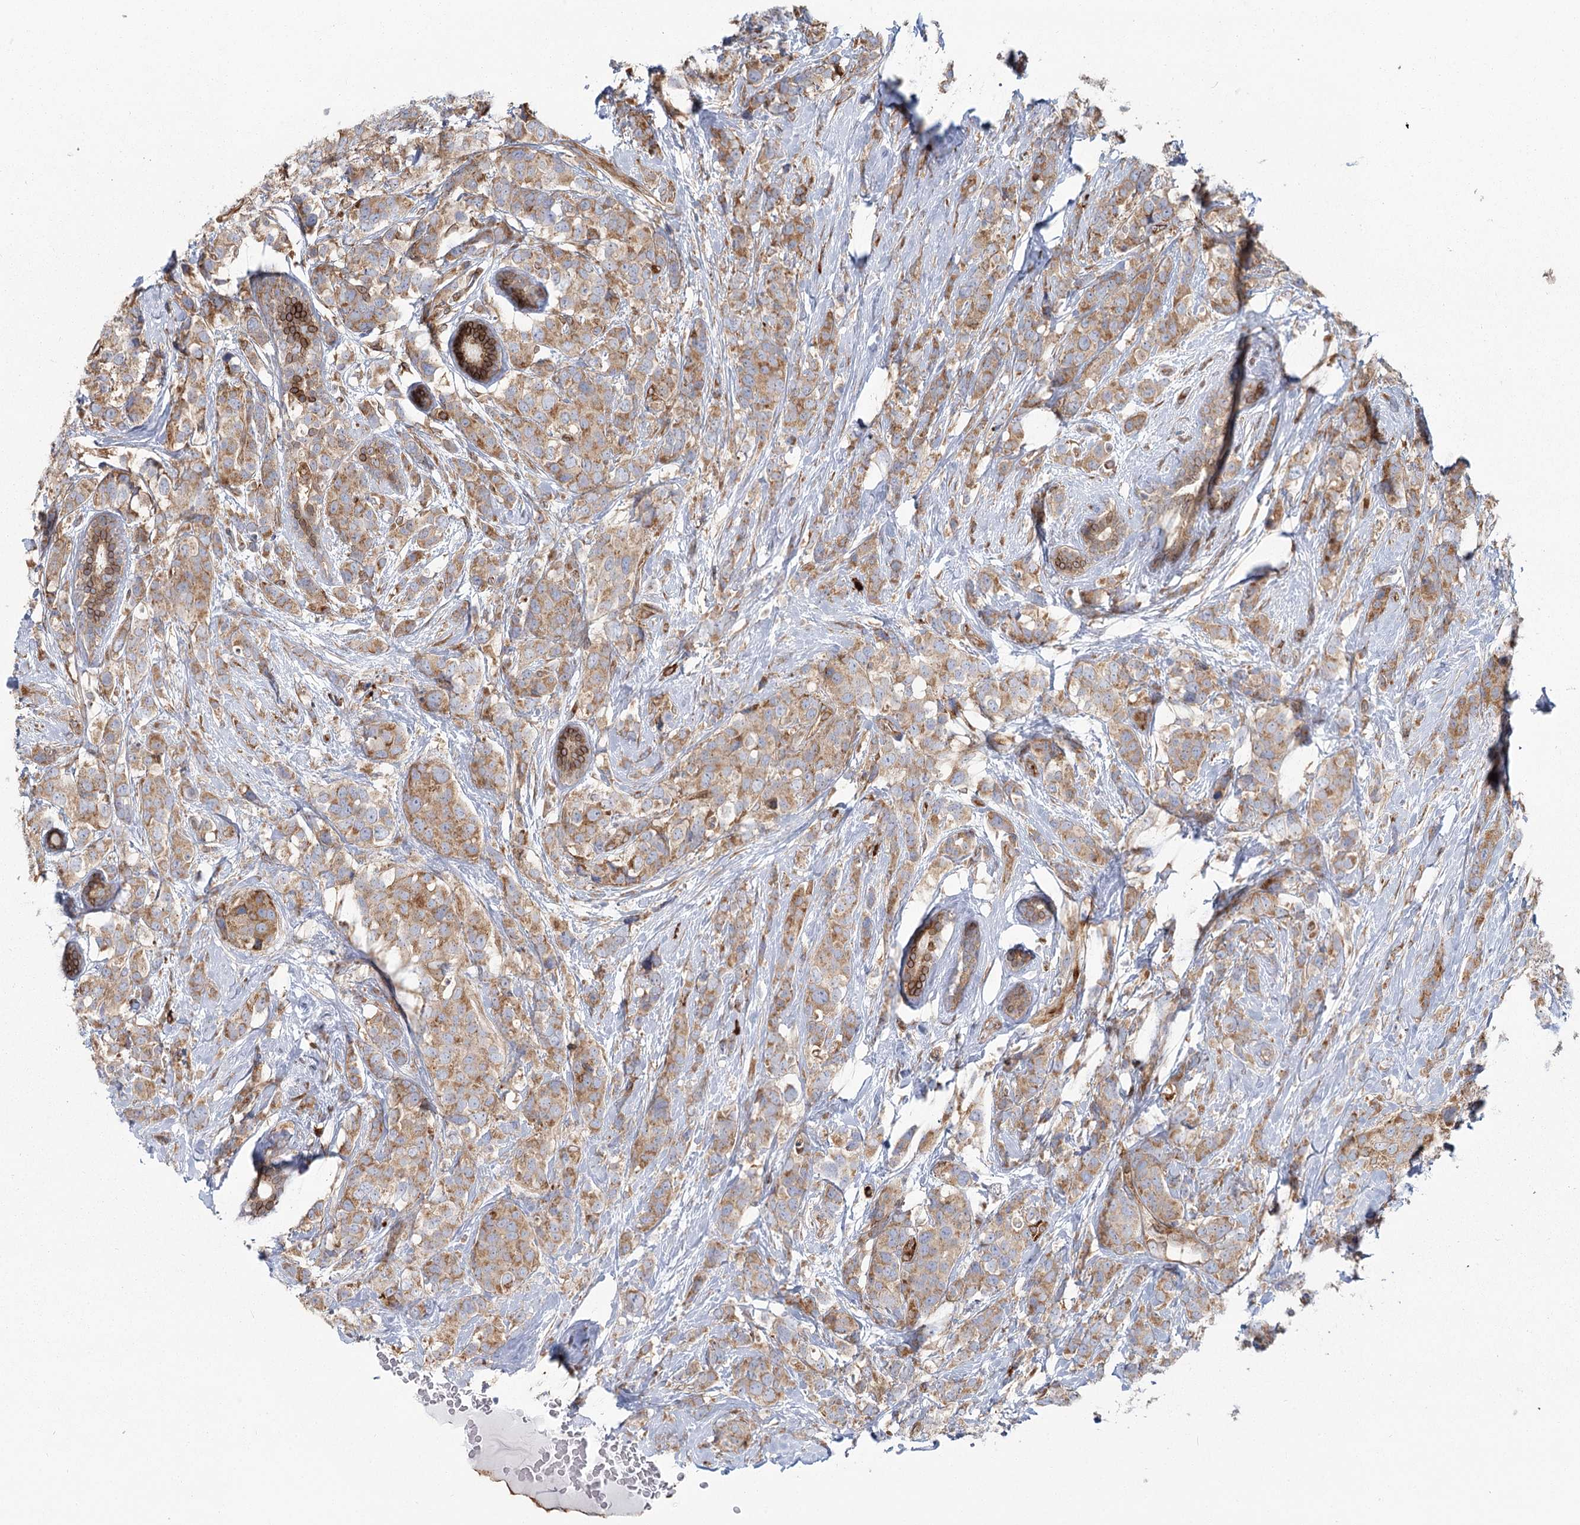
{"staining": {"intensity": "moderate", "quantity": ">75%", "location": "cytoplasmic/membranous"}, "tissue": "breast cancer", "cell_type": "Tumor cells", "image_type": "cancer", "snomed": [{"axis": "morphology", "description": "Lobular carcinoma"}, {"axis": "topography", "description": "Breast"}], "caption": "Protein analysis of breast cancer (lobular carcinoma) tissue exhibits moderate cytoplasmic/membranous staining in about >75% of tumor cells.", "gene": "HARS2", "patient": {"sex": "female", "age": 59}}